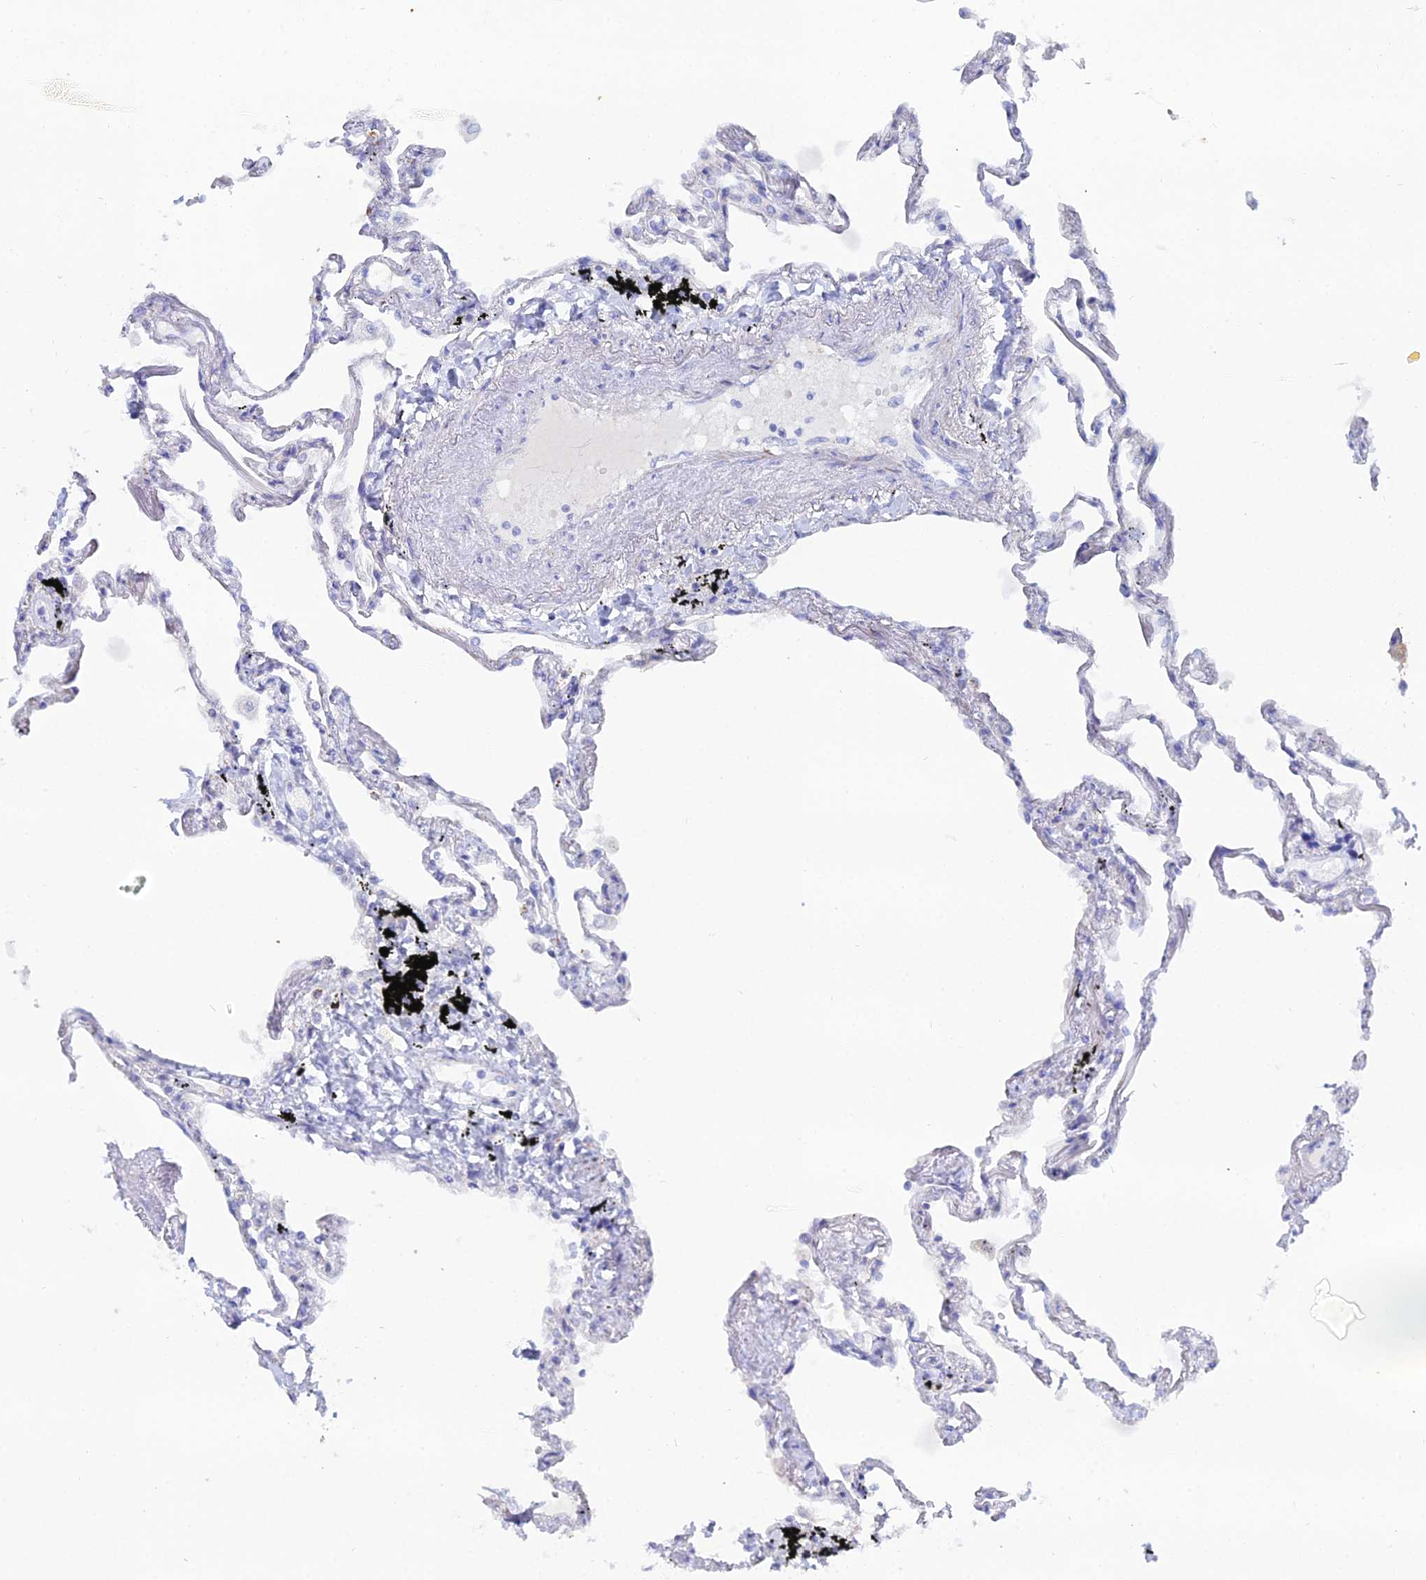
{"staining": {"intensity": "negative", "quantity": "none", "location": "none"}, "tissue": "lung", "cell_type": "Alveolar cells", "image_type": "normal", "snomed": [{"axis": "morphology", "description": "Normal tissue, NOS"}, {"axis": "topography", "description": "Lung"}], "caption": "A high-resolution micrograph shows IHC staining of unremarkable lung, which shows no significant staining in alveolar cells.", "gene": "DHX34", "patient": {"sex": "female", "age": 67}}